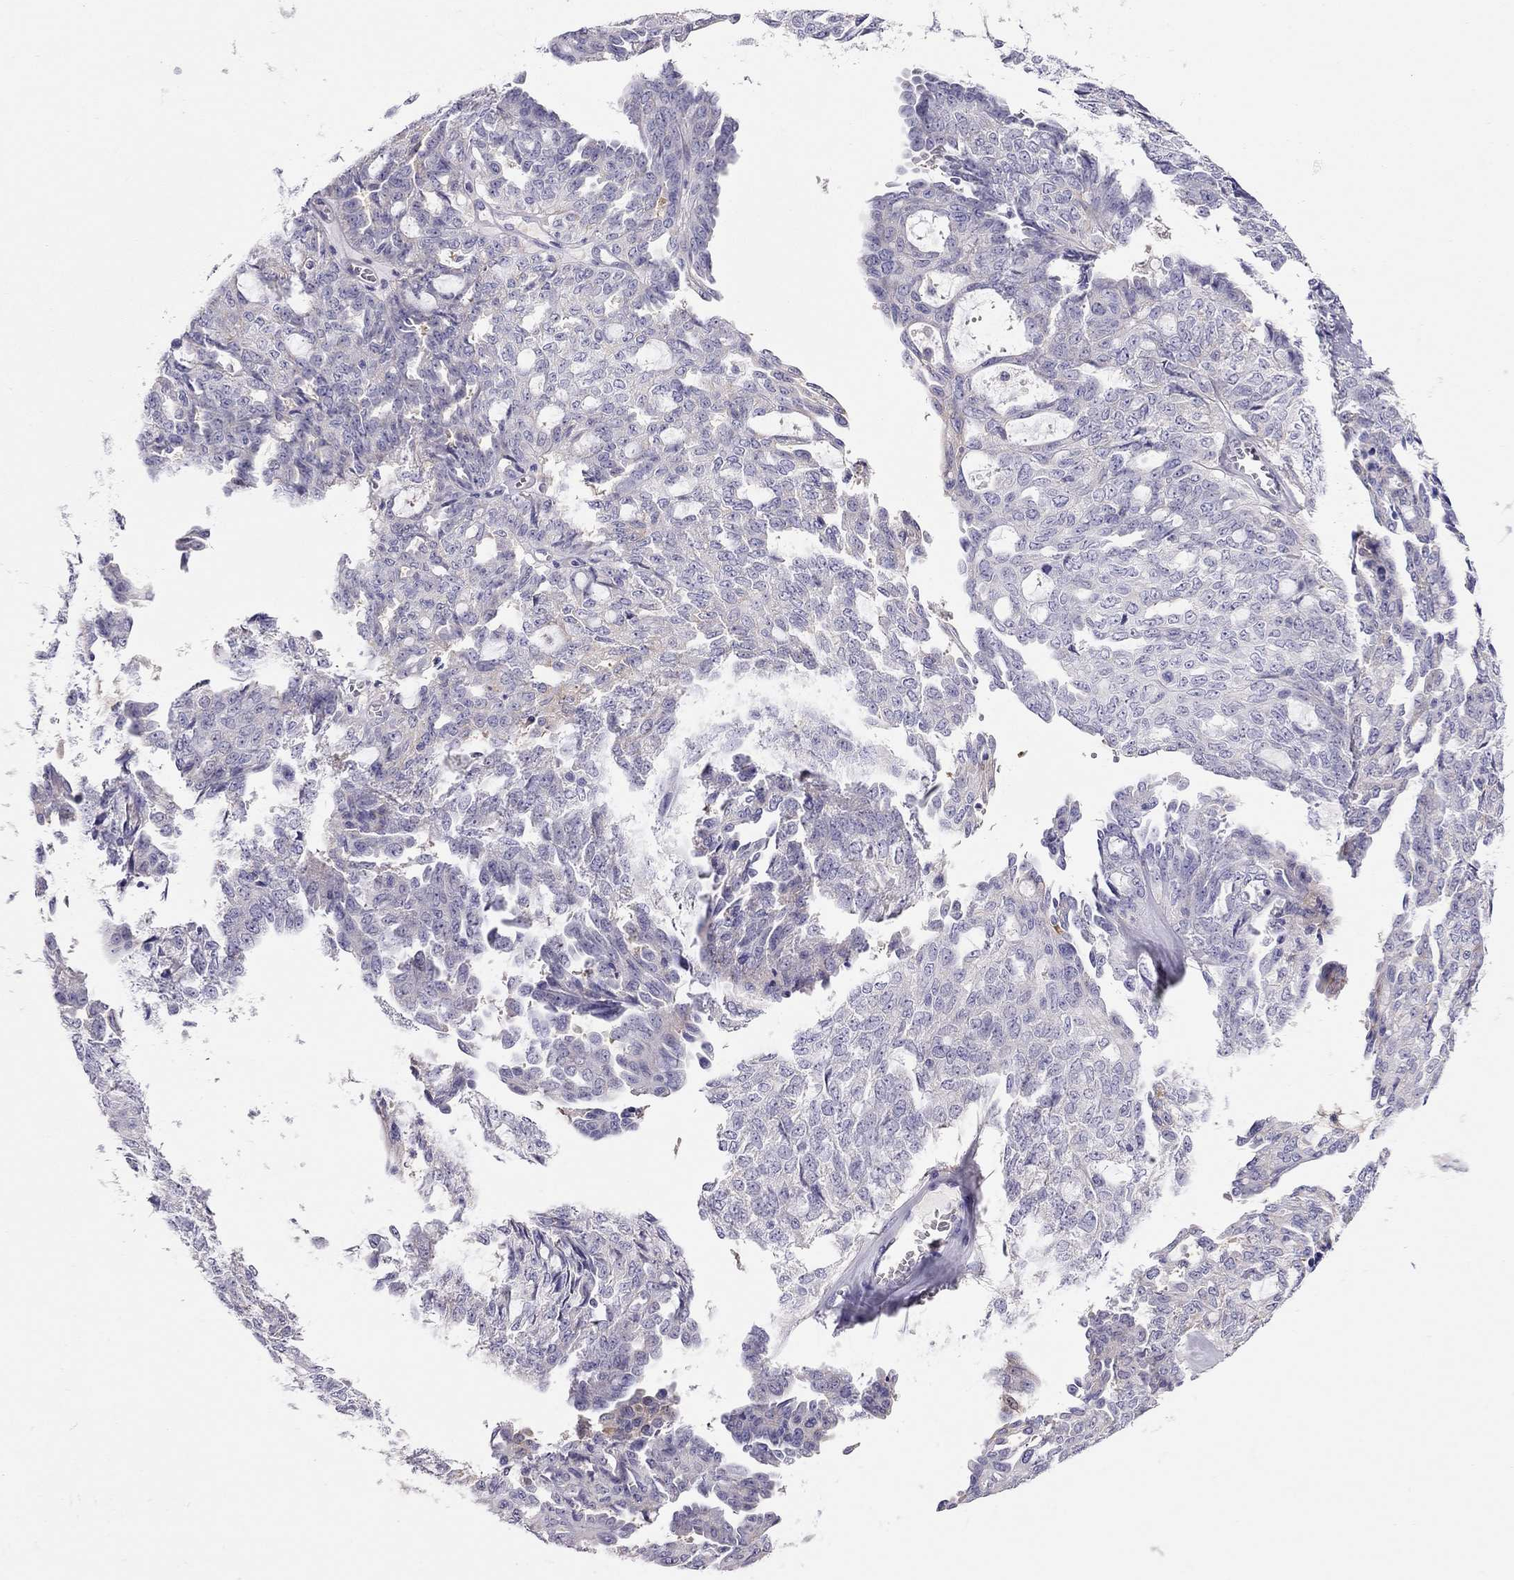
{"staining": {"intensity": "negative", "quantity": "none", "location": "none"}, "tissue": "ovarian cancer", "cell_type": "Tumor cells", "image_type": "cancer", "snomed": [{"axis": "morphology", "description": "Cystadenocarcinoma, serous, NOS"}, {"axis": "topography", "description": "Ovary"}], "caption": "DAB (3,3'-diaminobenzidine) immunohistochemical staining of ovarian cancer shows no significant positivity in tumor cells.", "gene": "ALOX15B", "patient": {"sex": "female", "age": 71}}